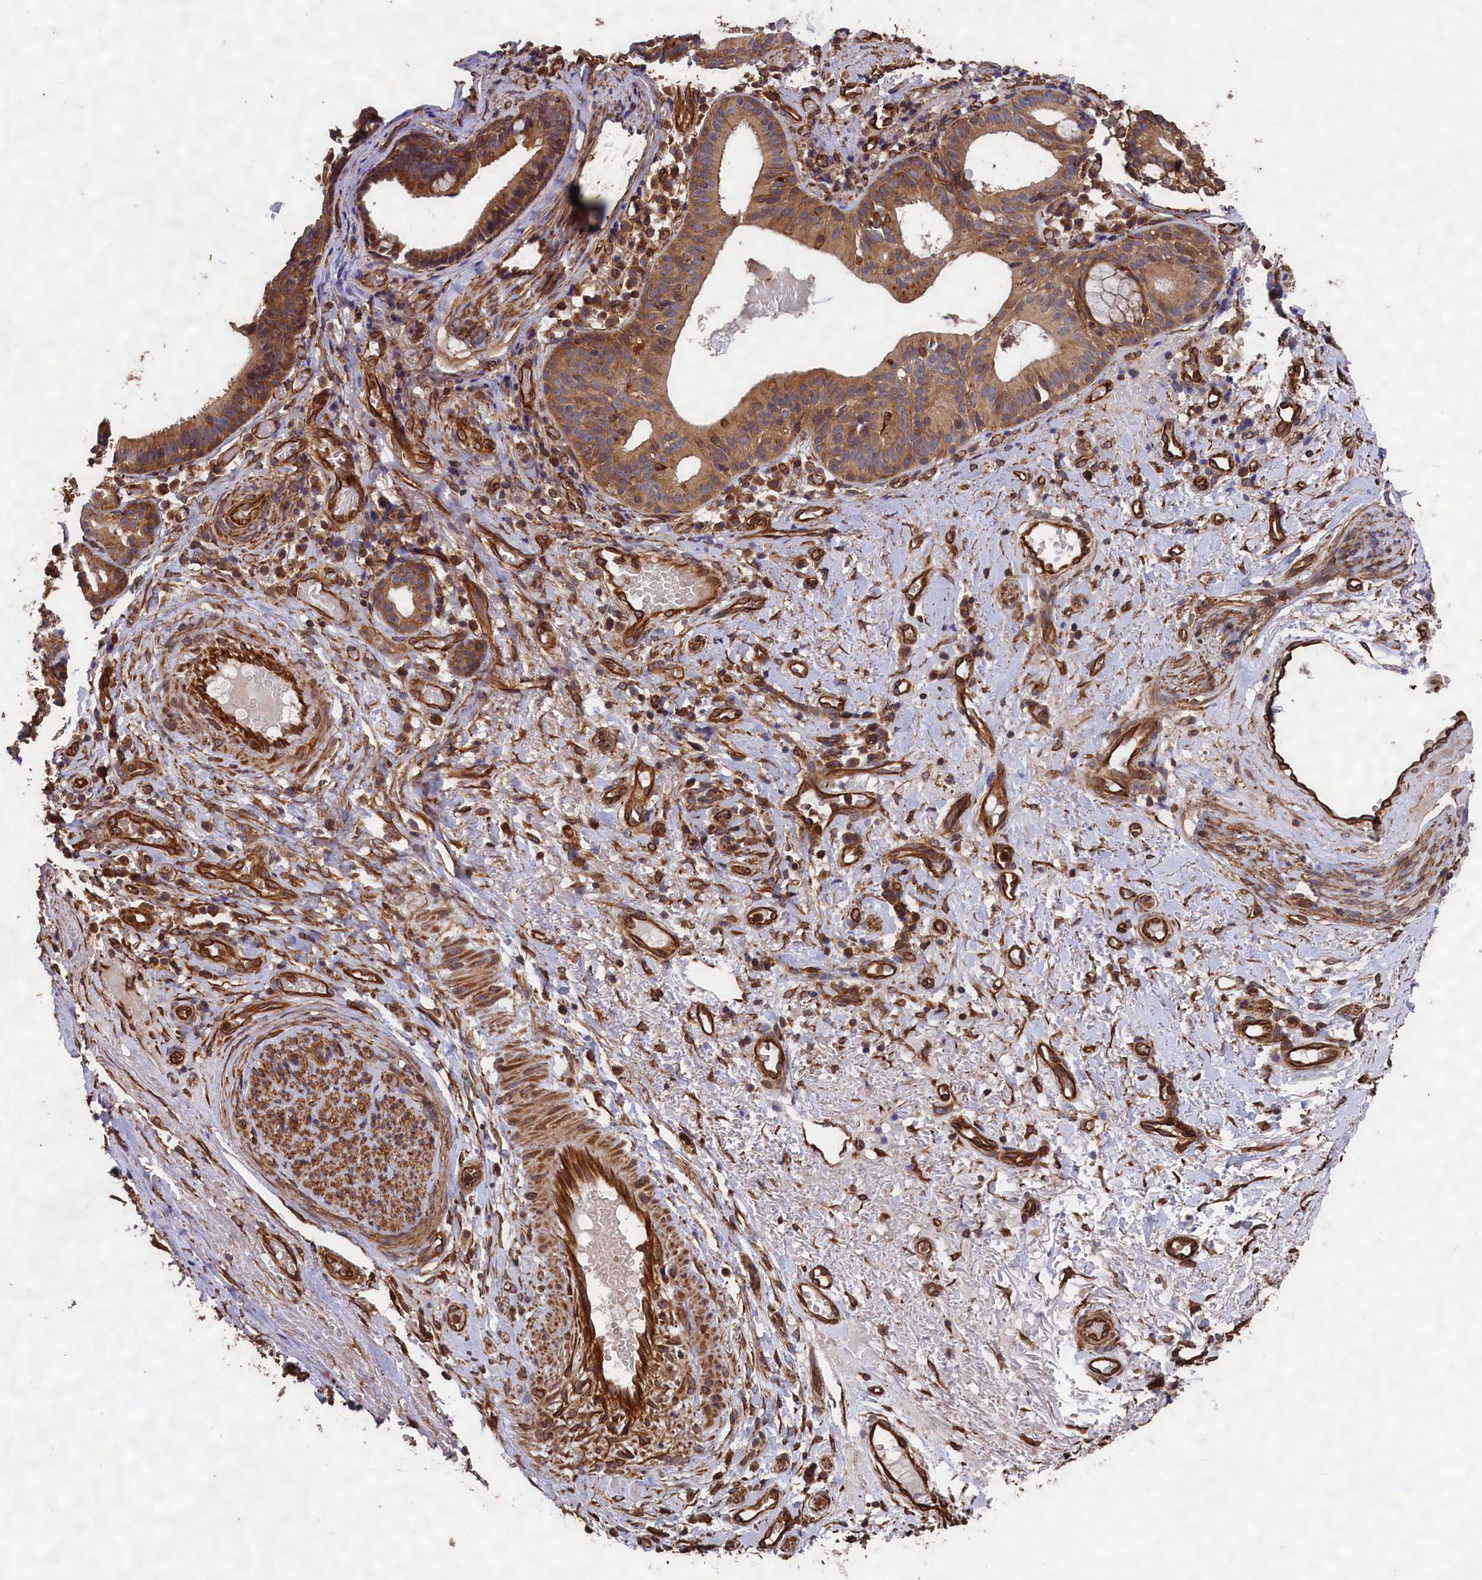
{"staining": {"intensity": "strong", "quantity": ">75%", "location": "cytoplasmic/membranous"}, "tissue": "adipose tissue", "cell_type": "Adipocytes", "image_type": "normal", "snomed": [{"axis": "morphology", "description": "Normal tissue, NOS"}, {"axis": "morphology", "description": "Basal cell carcinoma"}, {"axis": "topography", "description": "Cartilage tissue"}, {"axis": "topography", "description": "Nasopharynx"}, {"axis": "topography", "description": "Oral tissue"}], "caption": "Protein analysis of benign adipose tissue displays strong cytoplasmic/membranous positivity in about >75% of adipocytes.", "gene": "CCDC124", "patient": {"sex": "female", "age": 77}}